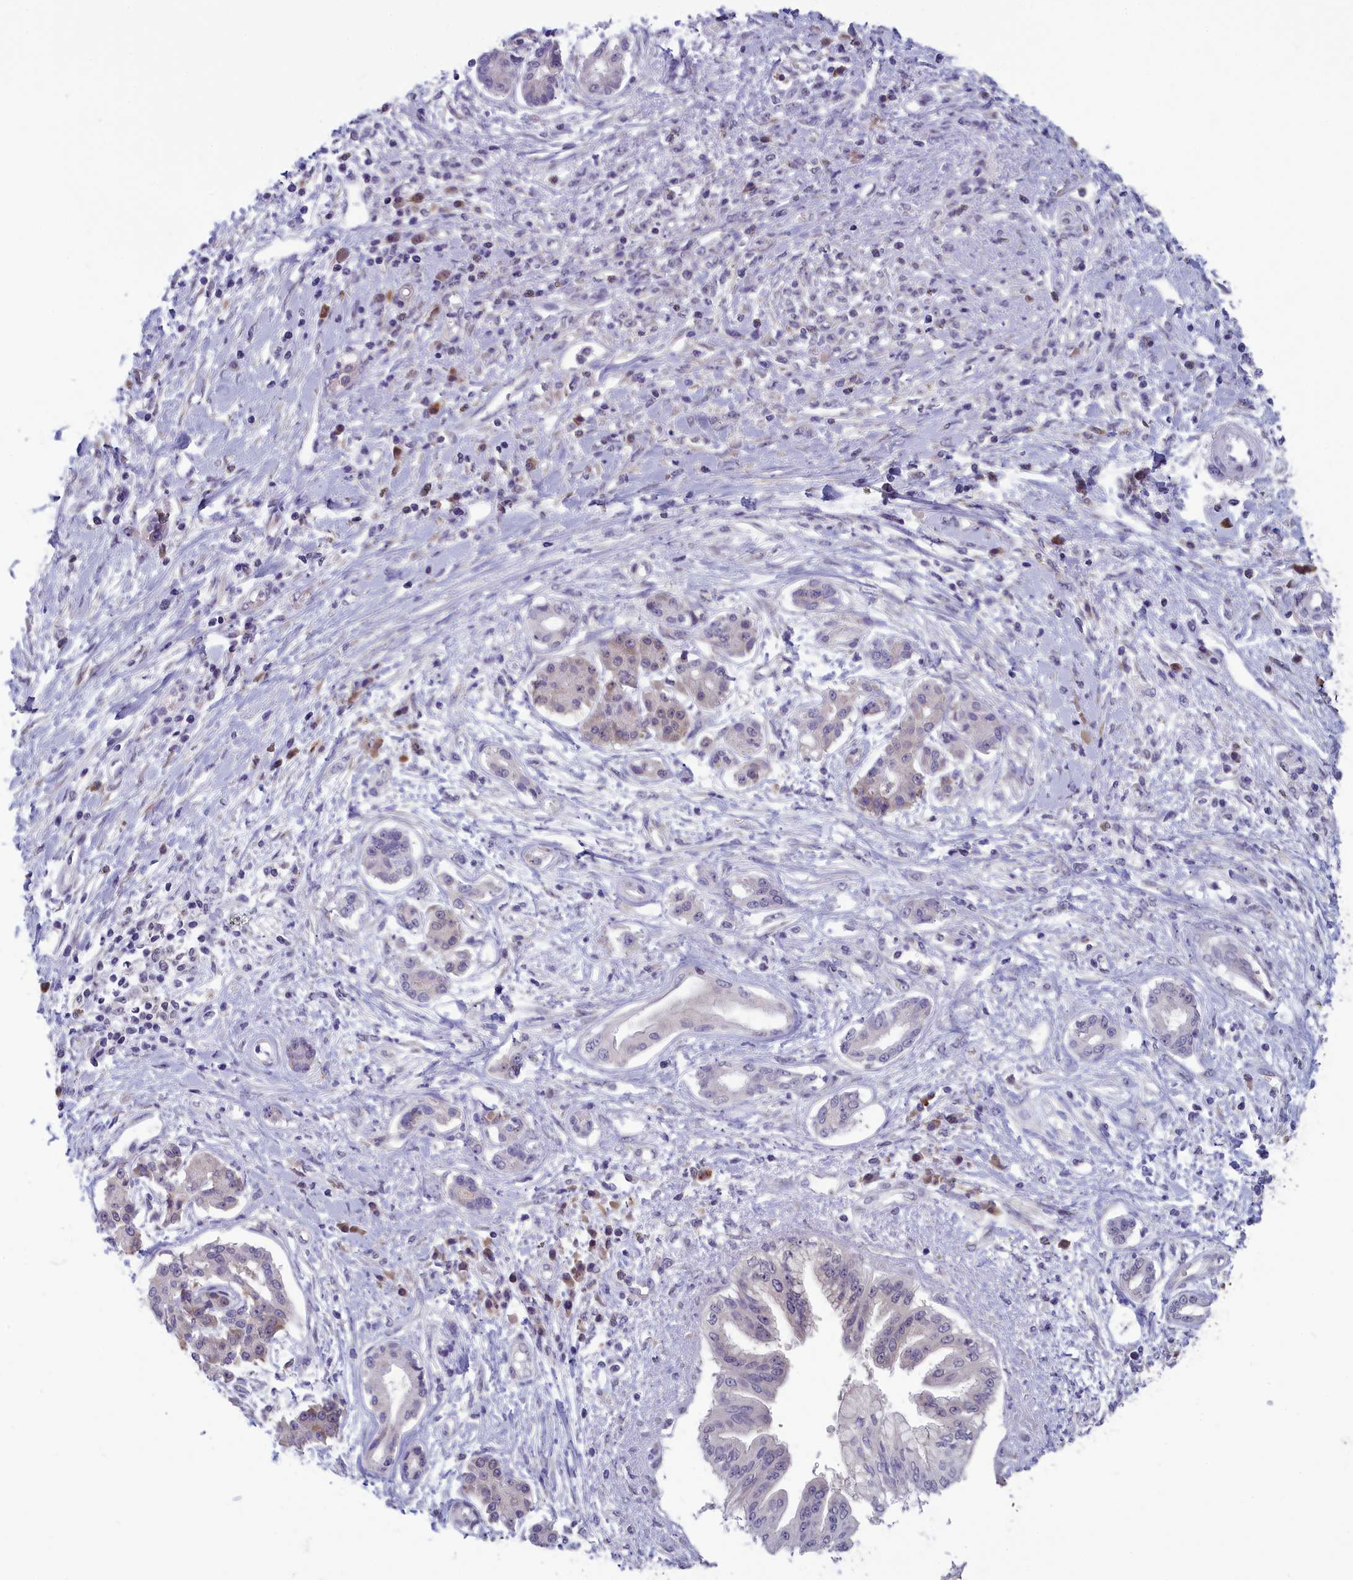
{"staining": {"intensity": "negative", "quantity": "none", "location": "none"}, "tissue": "pancreatic cancer", "cell_type": "Tumor cells", "image_type": "cancer", "snomed": [{"axis": "morphology", "description": "Adenocarcinoma, NOS"}, {"axis": "topography", "description": "Pancreas"}], "caption": "High power microscopy photomicrograph of an immunohistochemistry photomicrograph of pancreatic adenocarcinoma, revealing no significant positivity in tumor cells.", "gene": "MRI1", "patient": {"sex": "female", "age": 56}}